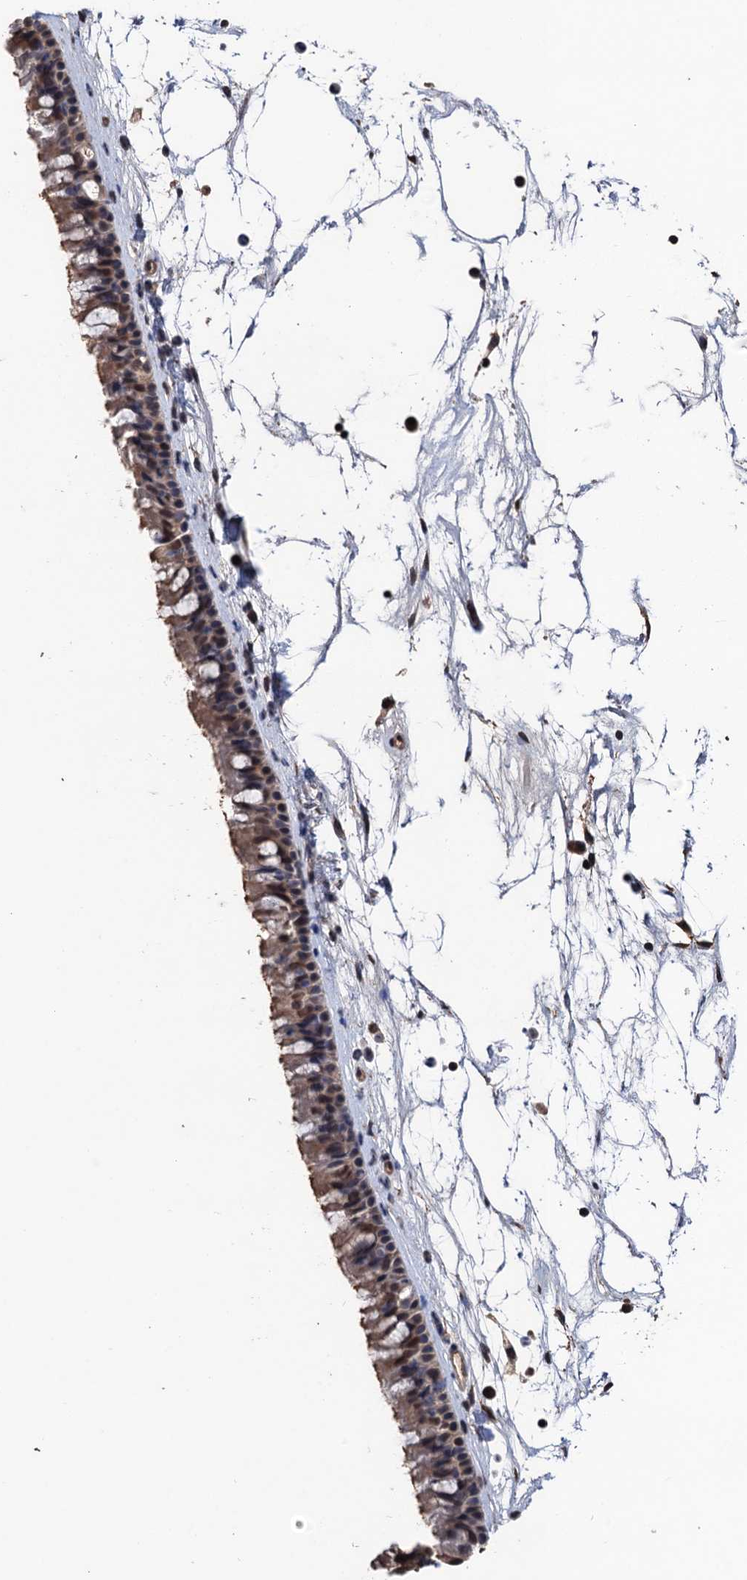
{"staining": {"intensity": "moderate", "quantity": "25%-75%", "location": "cytoplasmic/membranous"}, "tissue": "nasopharynx", "cell_type": "Respiratory epithelial cells", "image_type": "normal", "snomed": [{"axis": "morphology", "description": "Normal tissue, NOS"}, {"axis": "topography", "description": "Nasopharynx"}], "caption": "The micrograph reveals a brown stain indicating the presence of a protein in the cytoplasmic/membranous of respiratory epithelial cells in nasopharynx. The staining was performed using DAB (3,3'-diaminobenzidine) to visualize the protein expression in brown, while the nuclei were stained in blue with hematoxylin (Magnification: 20x).", "gene": "ART5", "patient": {"sex": "male", "age": 64}}